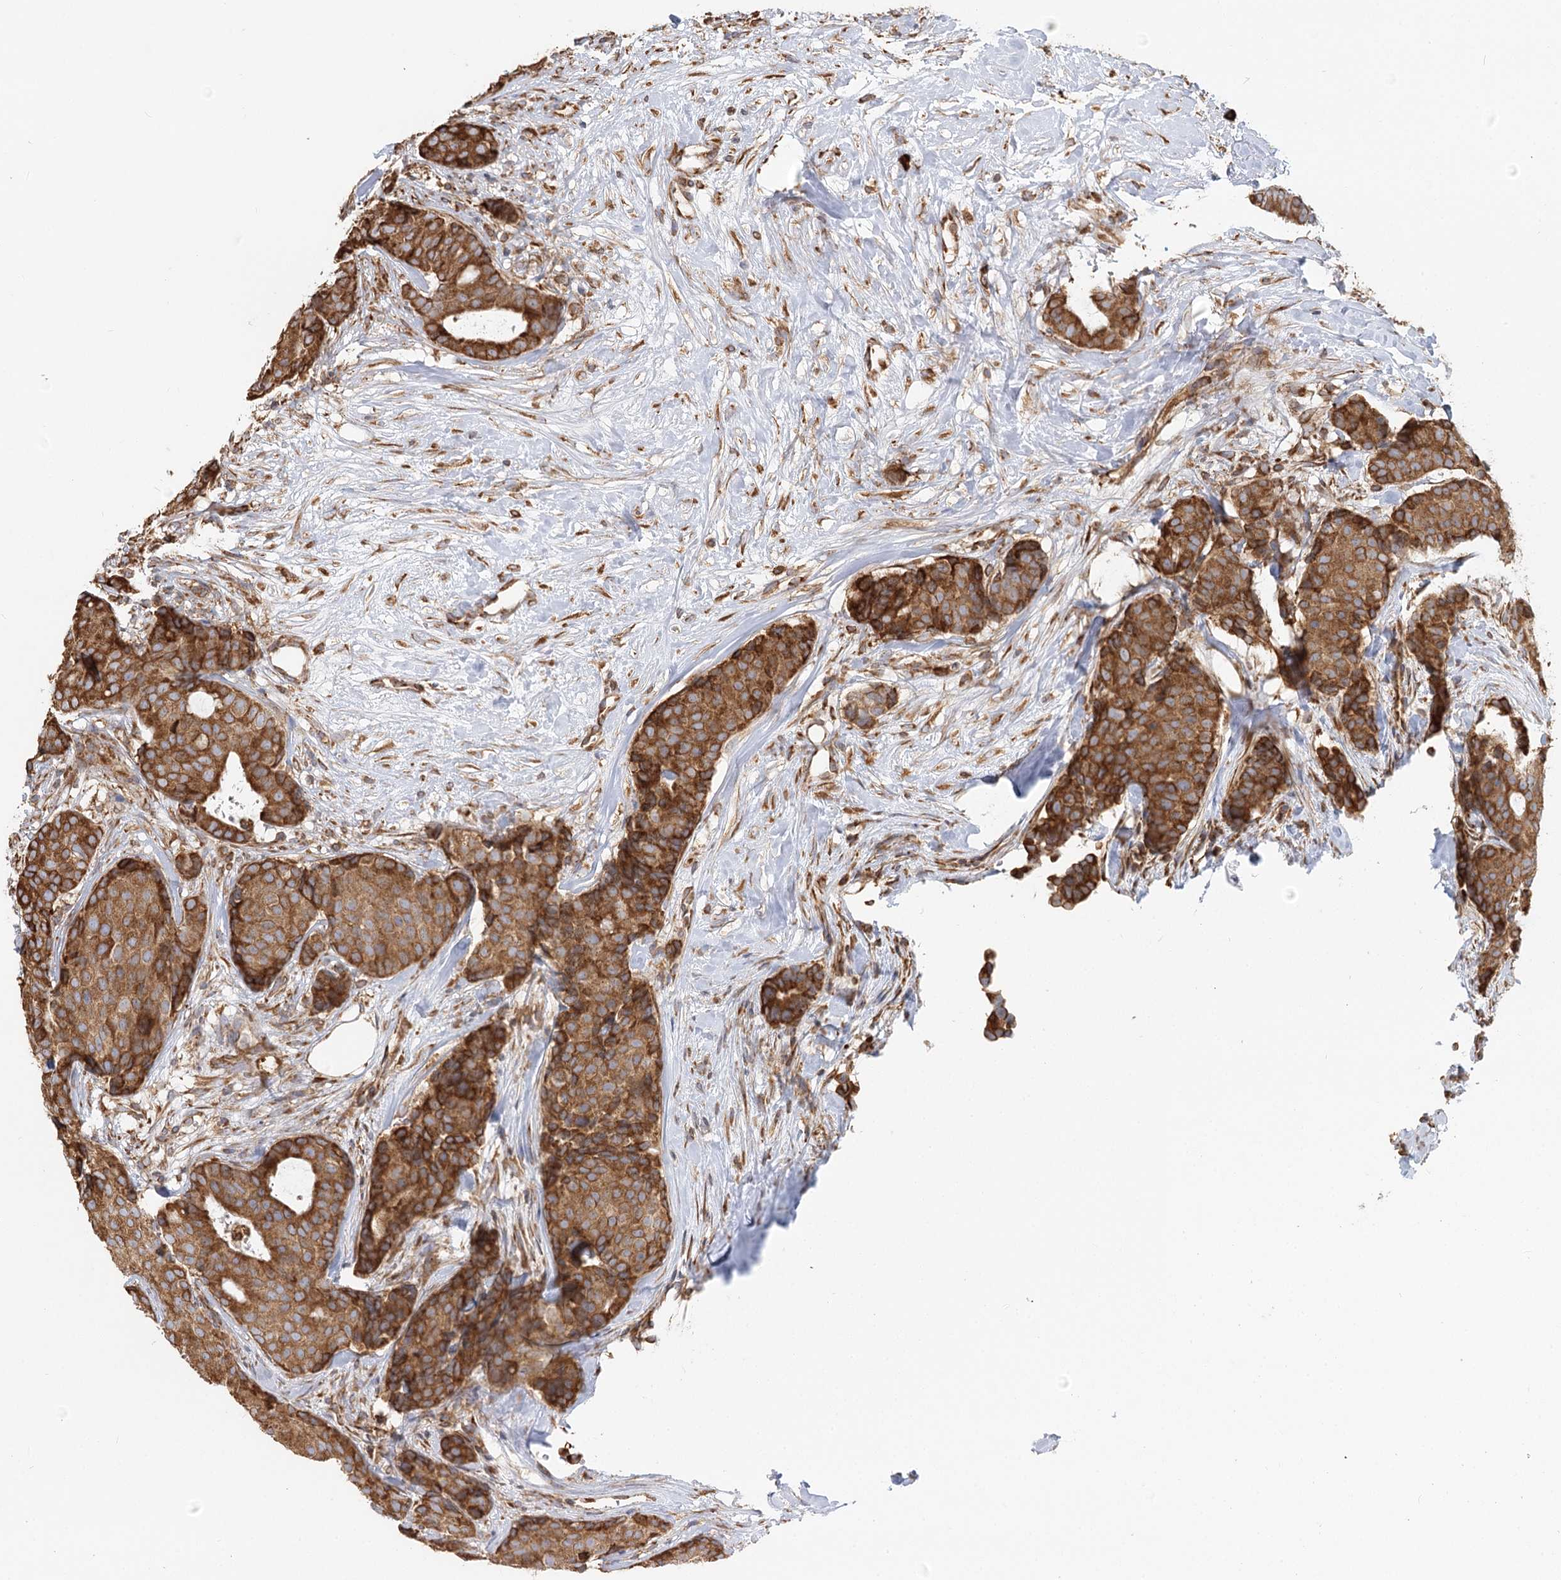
{"staining": {"intensity": "moderate", "quantity": ">75%", "location": "cytoplasmic/membranous"}, "tissue": "breast cancer", "cell_type": "Tumor cells", "image_type": "cancer", "snomed": [{"axis": "morphology", "description": "Duct carcinoma"}, {"axis": "topography", "description": "Breast"}], "caption": "Tumor cells demonstrate medium levels of moderate cytoplasmic/membranous expression in approximately >75% of cells in human breast cancer (infiltrating ductal carcinoma).", "gene": "TAS1R1", "patient": {"sex": "female", "age": 75}}